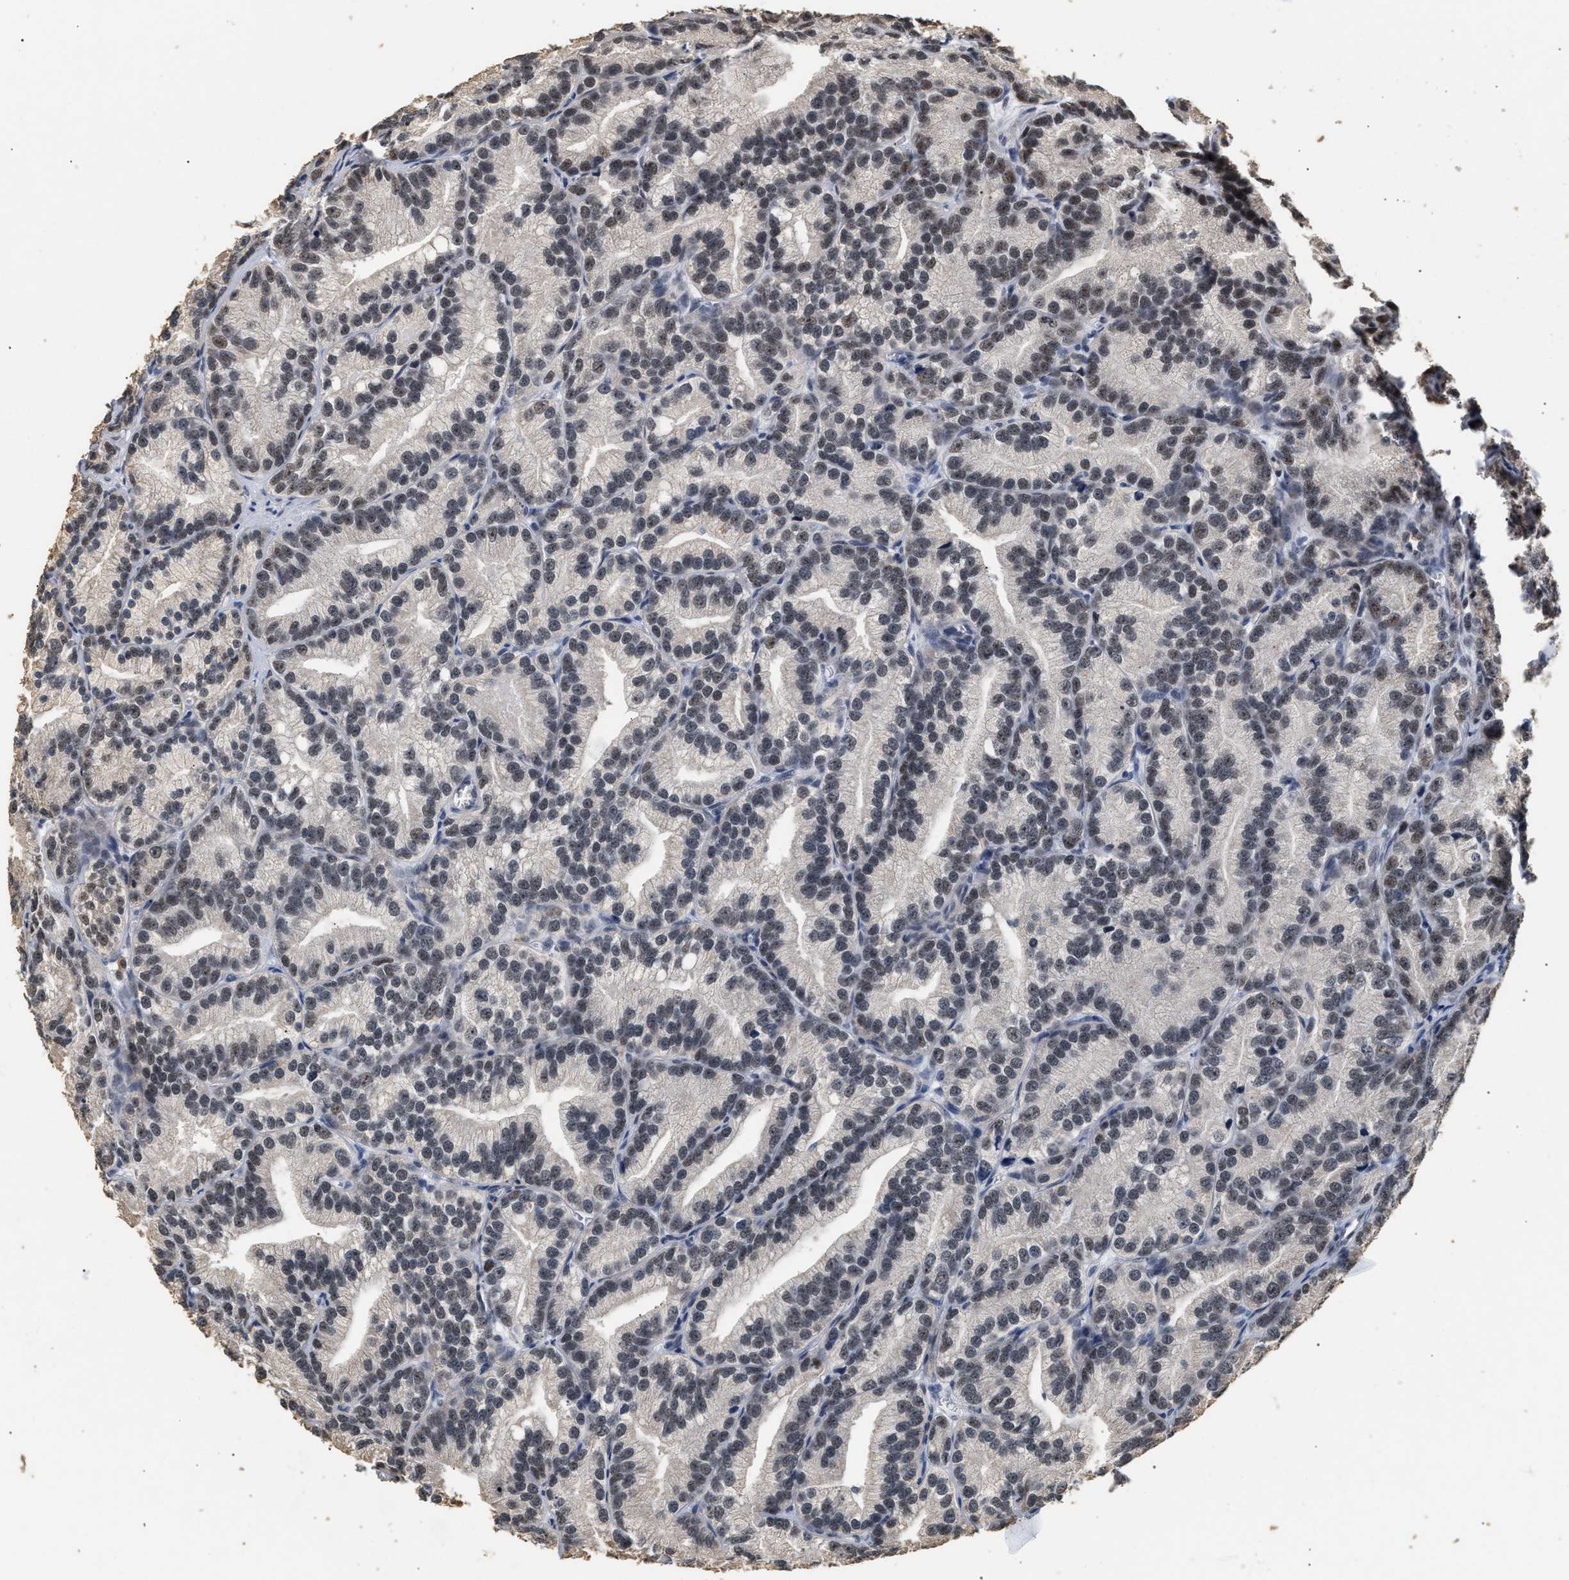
{"staining": {"intensity": "weak", "quantity": "<25%", "location": "nuclear"}, "tissue": "prostate cancer", "cell_type": "Tumor cells", "image_type": "cancer", "snomed": [{"axis": "morphology", "description": "Adenocarcinoma, Low grade"}, {"axis": "topography", "description": "Prostate"}], "caption": "Tumor cells are negative for brown protein staining in adenocarcinoma (low-grade) (prostate).", "gene": "THOC1", "patient": {"sex": "male", "age": 89}}